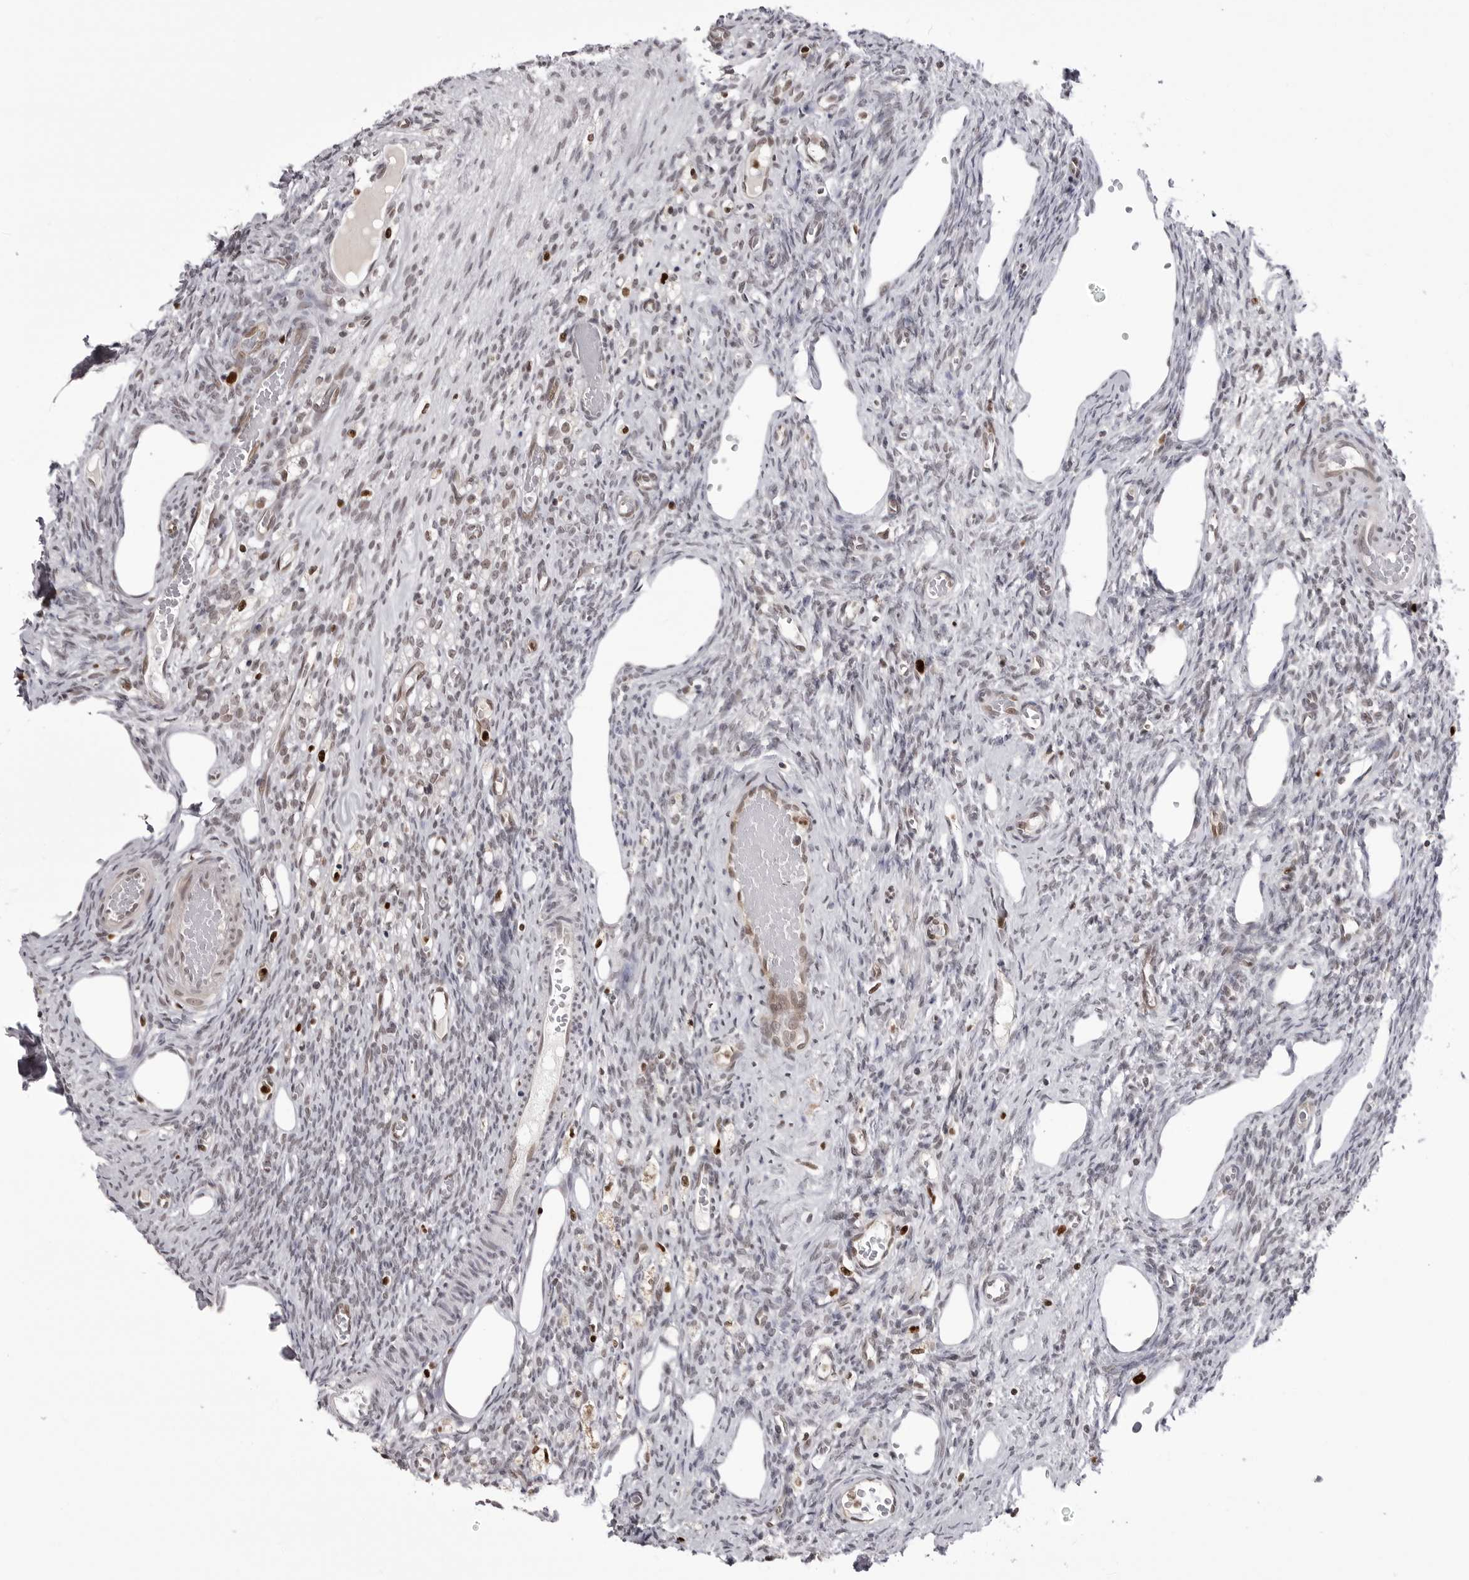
{"staining": {"intensity": "weak", "quantity": "<25%", "location": "nuclear"}, "tissue": "ovary", "cell_type": "Ovarian stroma cells", "image_type": "normal", "snomed": [{"axis": "morphology", "description": "Normal tissue, NOS"}, {"axis": "topography", "description": "Ovary"}], "caption": "The micrograph exhibits no staining of ovarian stroma cells in benign ovary. (Immunohistochemistry (ihc), brightfield microscopy, high magnification).", "gene": "PTK2B", "patient": {"sex": "female", "age": 33}}